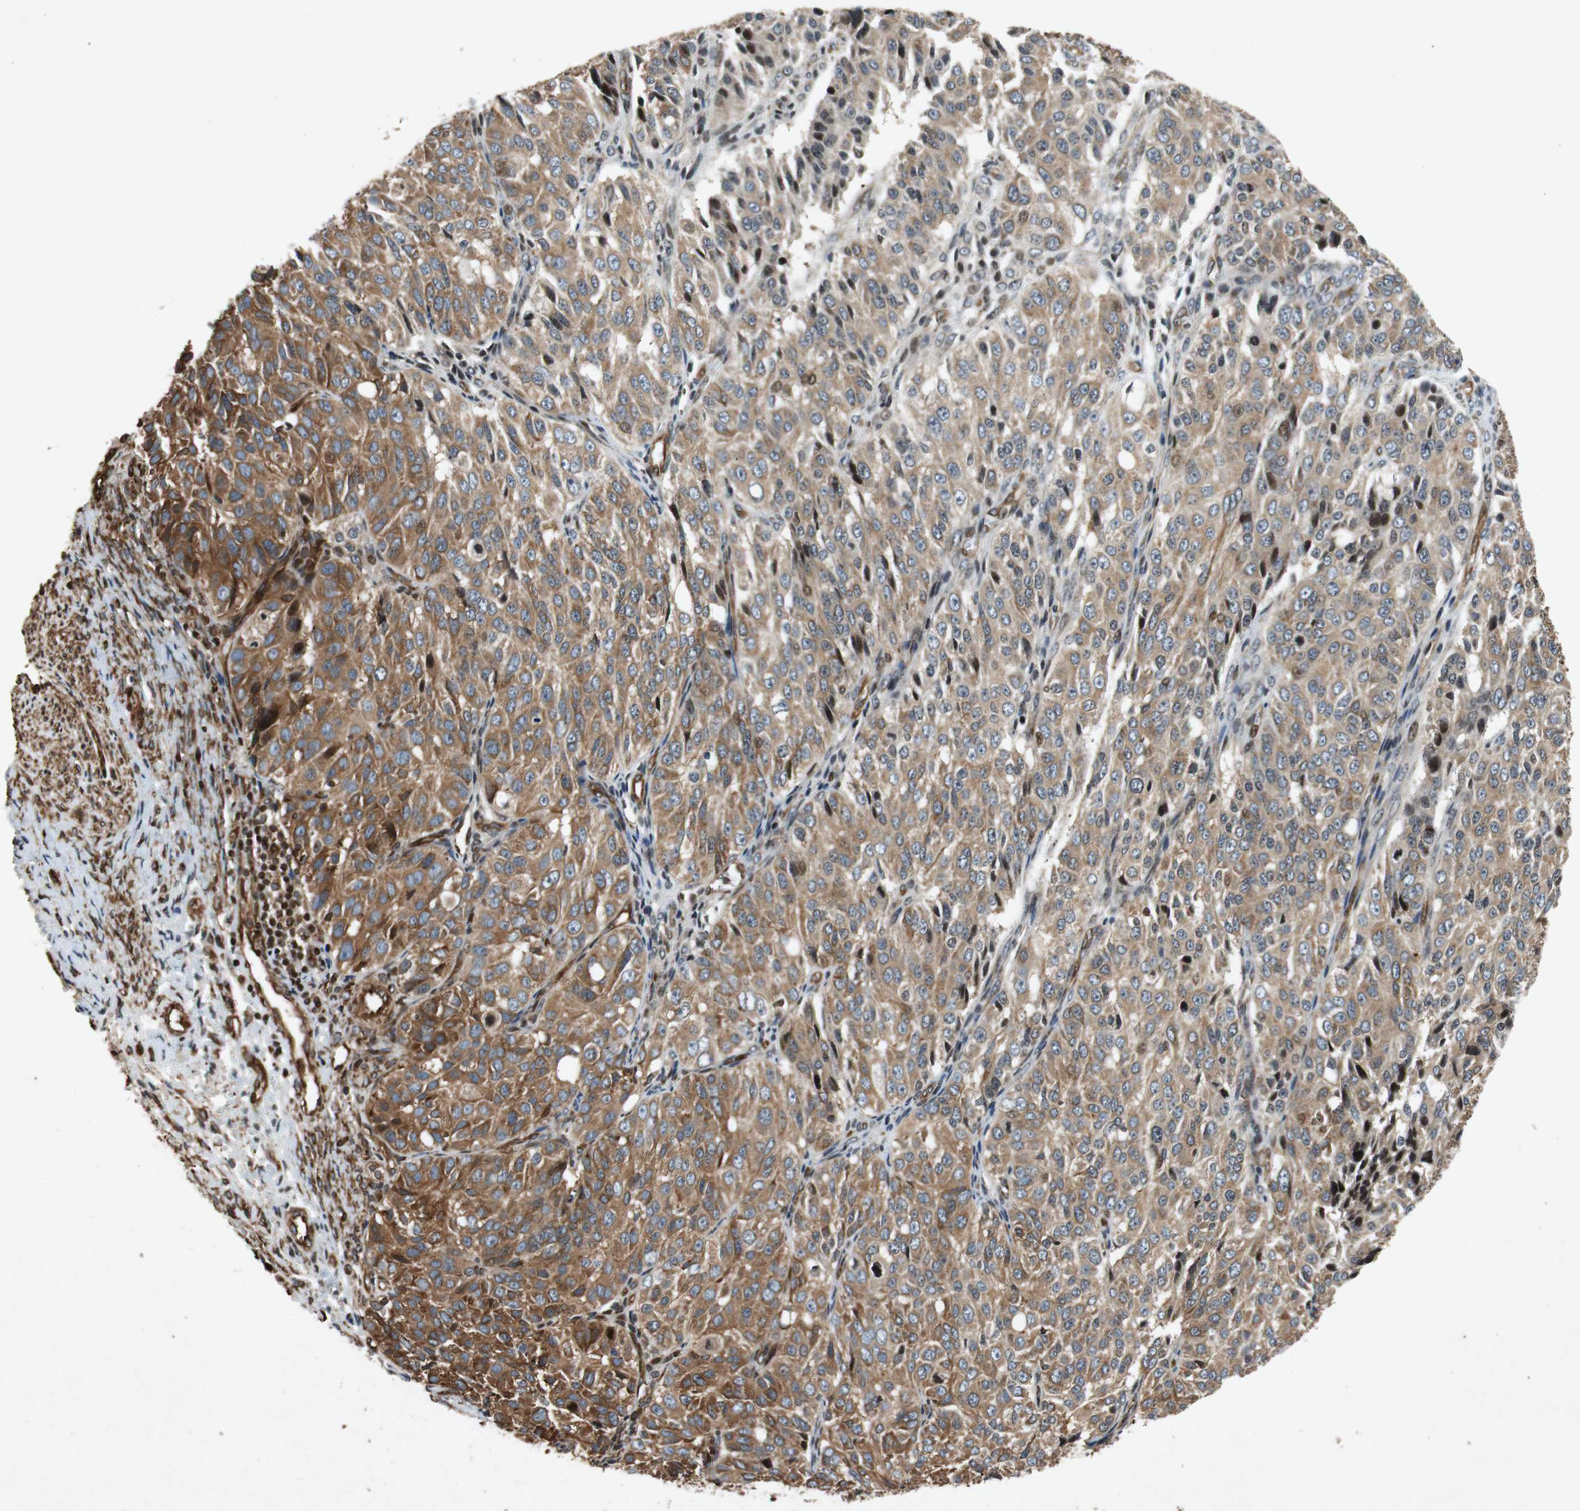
{"staining": {"intensity": "moderate", "quantity": ">75%", "location": "cytoplasmic/membranous"}, "tissue": "ovarian cancer", "cell_type": "Tumor cells", "image_type": "cancer", "snomed": [{"axis": "morphology", "description": "Carcinoma, endometroid"}, {"axis": "topography", "description": "Ovary"}], "caption": "A brown stain highlights moderate cytoplasmic/membranous staining of a protein in ovarian cancer (endometroid carcinoma) tumor cells.", "gene": "TUBA4A", "patient": {"sex": "female", "age": 51}}